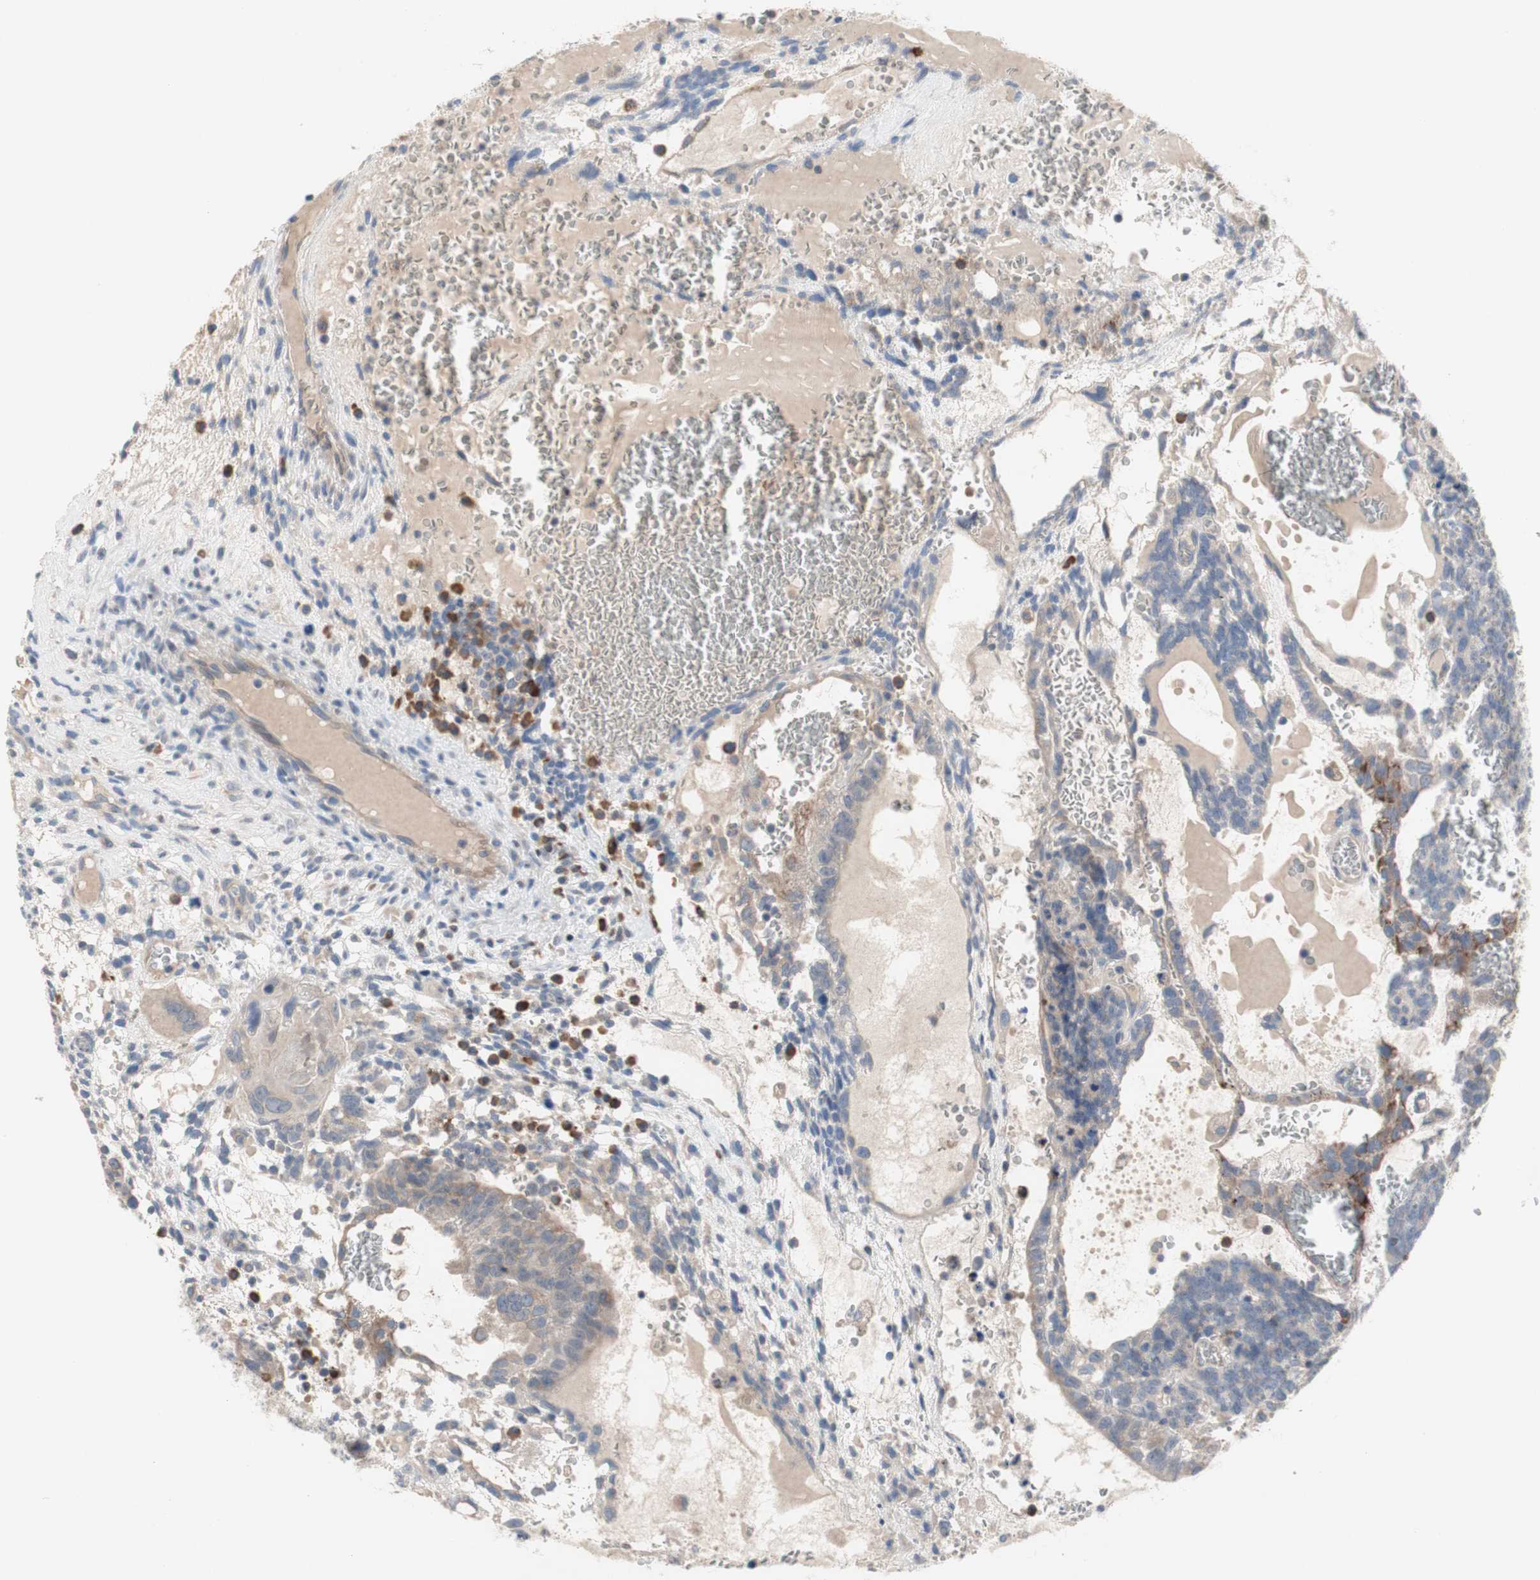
{"staining": {"intensity": "weak", "quantity": ">75%", "location": "cytoplasmic/membranous"}, "tissue": "testis cancer", "cell_type": "Tumor cells", "image_type": "cancer", "snomed": [{"axis": "morphology", "description": "Seminoma, NOS"}, {"axis": "morphology", "description": "Carcinoma, Embryonal, NOS"}, {"axis": "topography", "description": "Testis"}], "caption": "Immunohistochemical staining of human seminoma (testis) reveals weak cytoplasmic/membranous protein expression in approximately >75% of tumor cells.", "gene": "TTC14", "patient": {"sex": "male", "age": 52}}